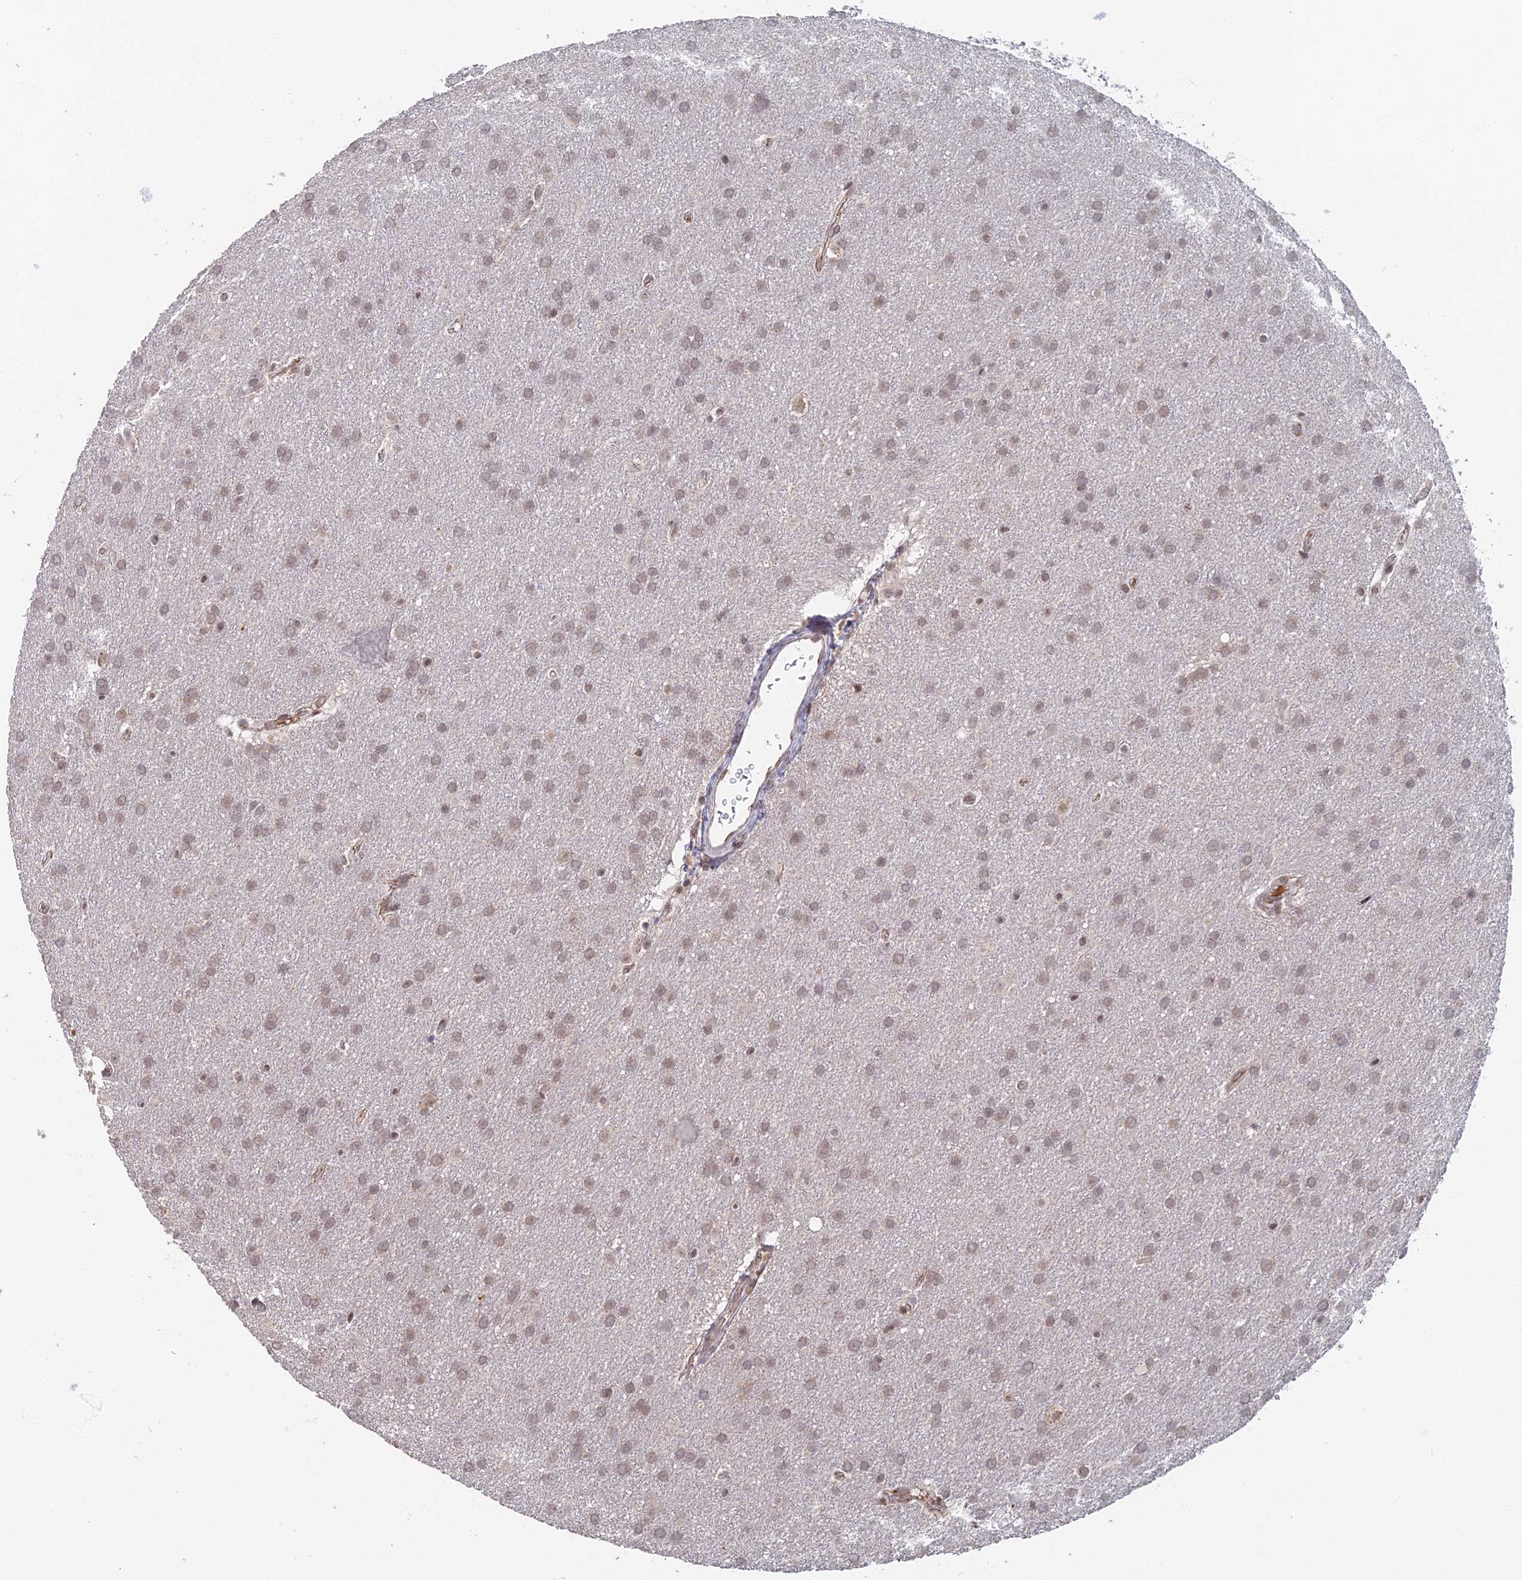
{"staining": {"intensity": "negative", "quantity": "none", "location": "none"}, "tissue": "glioma", "cell_type": "Tumor cells", "image_type": "cancer", "snomed": [{"axis": "morphology", "description": "Glioma, malignant, Low grade"}, {"axis": "topography", "description": "Brain"}], "caption": "Immunohistochemistry image of human glioma stained for a protein (brown), which shows no staining in tumor cells. The staining is performed using DAB brown chromogen with nuclei counter-stained in using hematoxylin.", "gene": "GPATCH1", "patient": {"sex": "female", "age": 32}}